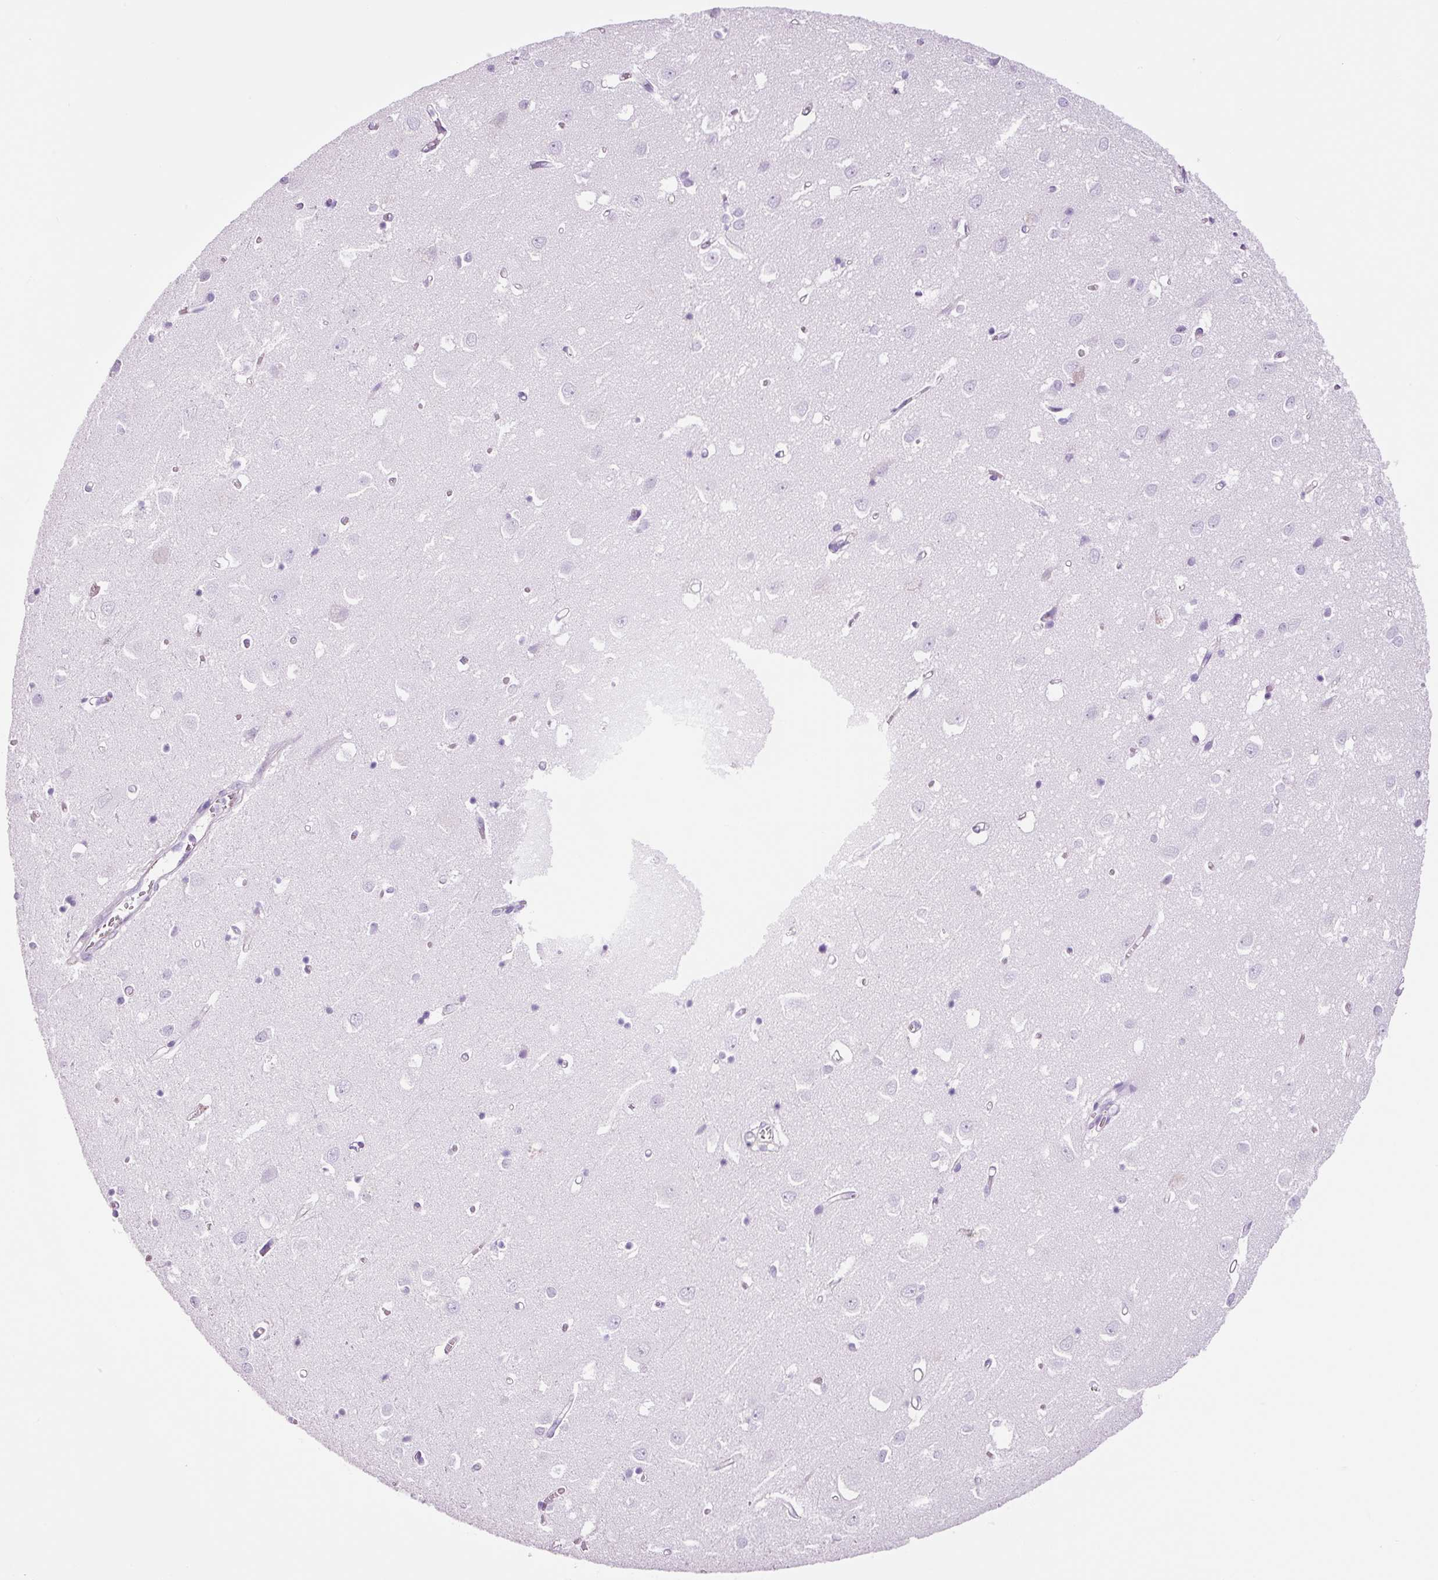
{"staining": {"intensity": "negative", "quantity": "none", "location": "none"}, "tissue": "cerebral cortex", "cell_type": "Endothelial cells", "image_type": "normal", "snomed": [{"axis": "morphology", "description": "Normal tissue, NOS"}, {"axis": "topography", "description": "Cerebral cortex"}], "caption": "This is an immunohistochemistry image of benign cerebral cortex. There is no expression in endothelial cells.", "gene": "ADSS1", "patient": {"sex": "male", "age": 70}}